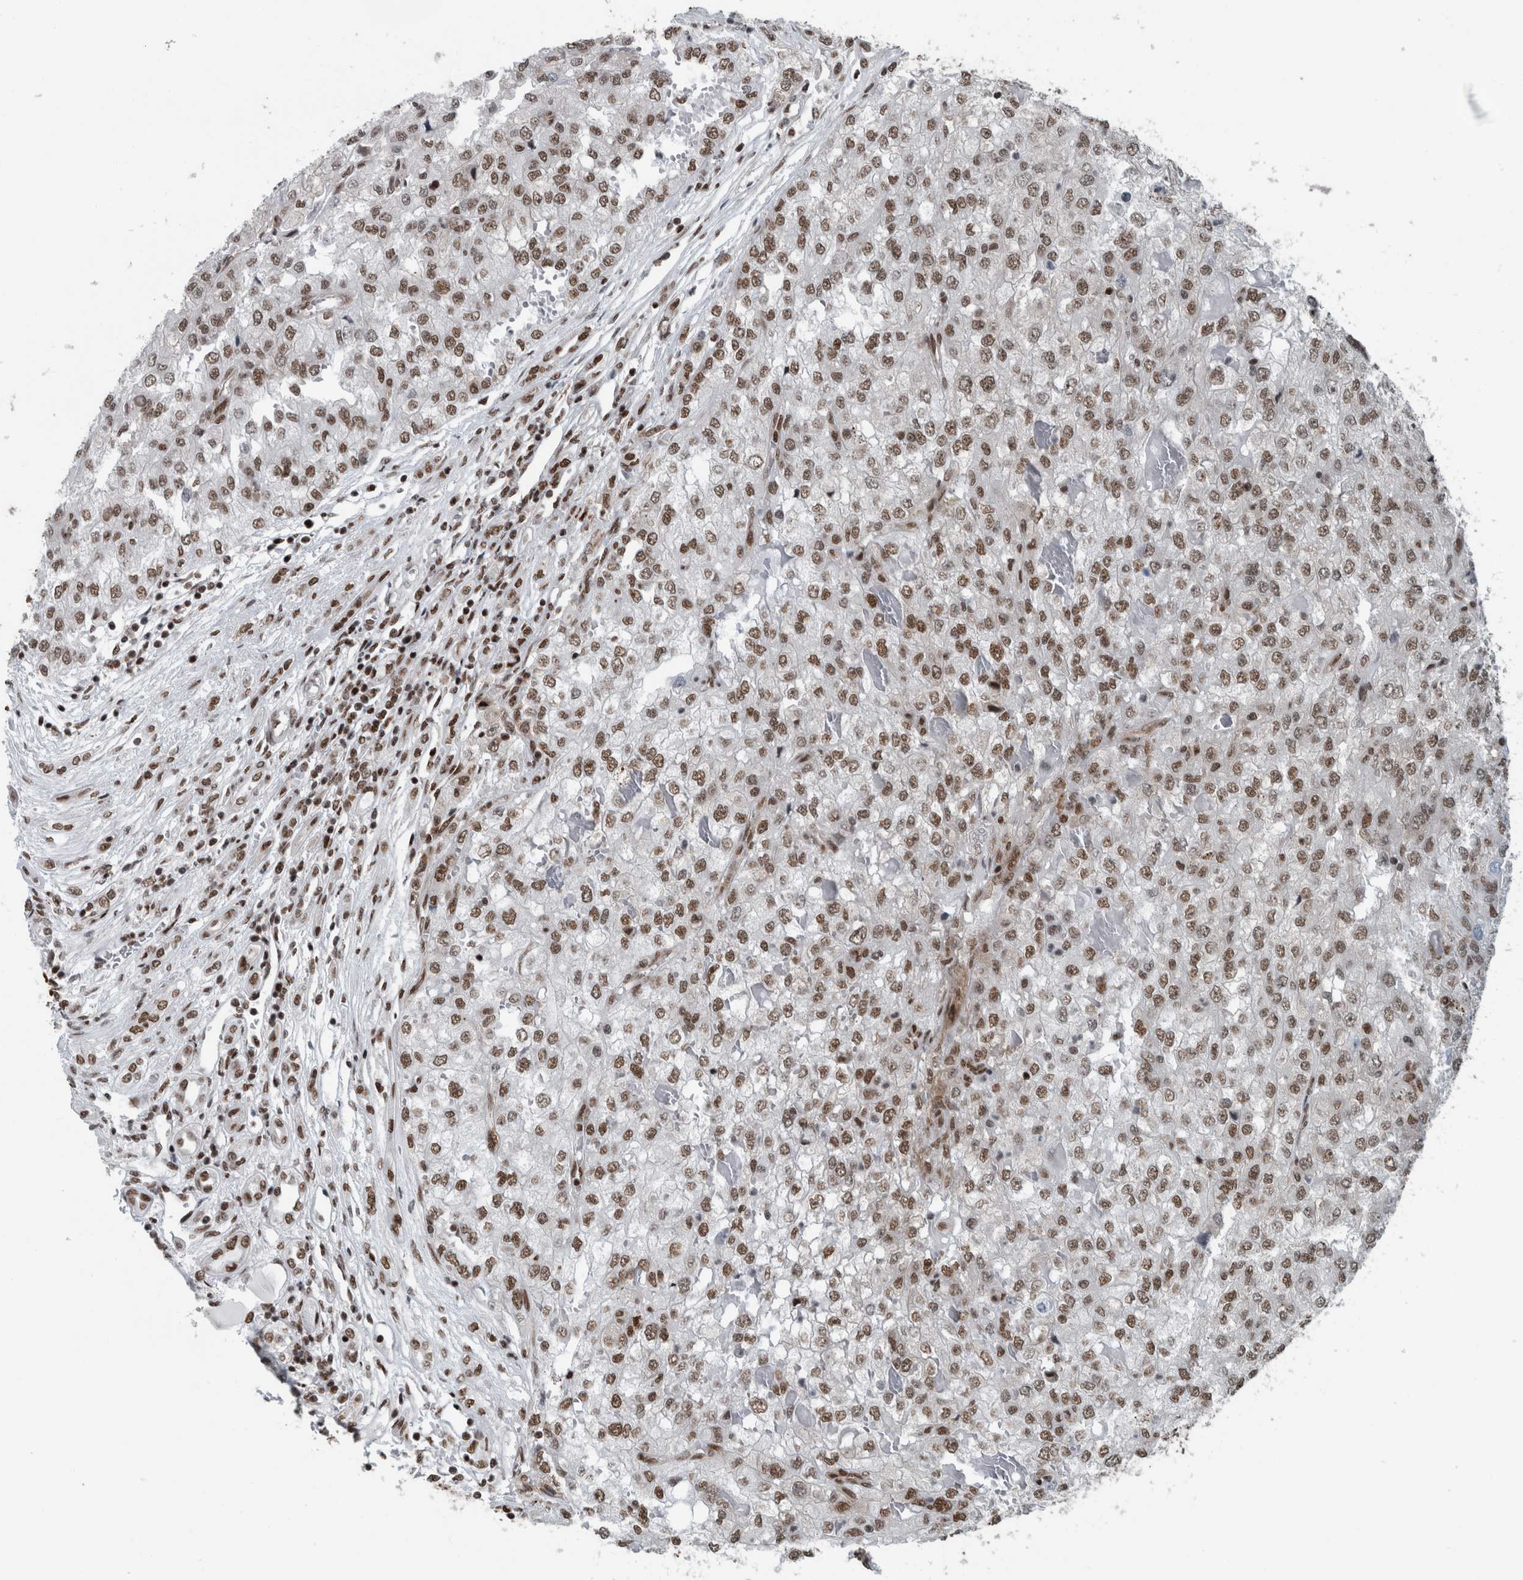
{"staining": {"intensity": "moderate", "quantity": ">75%", "location": "nuclear"}, "tissue": "renal cancer", "cell_type": "Tumor cells", "image_type": "cancer", "snomed": [{"axis": "morphology", "description": "Adenocarcinoma, NOS"}, {"axis": "topography", "description": "Kidney"}], "caption": "Human renal adenocarcinoma stained with a brown dye shows moderate nuclear positive expression in approximately >75% of tumor cells.", "gene": "DNMT3A", "patient": {"sex": "female", "age": 54}}